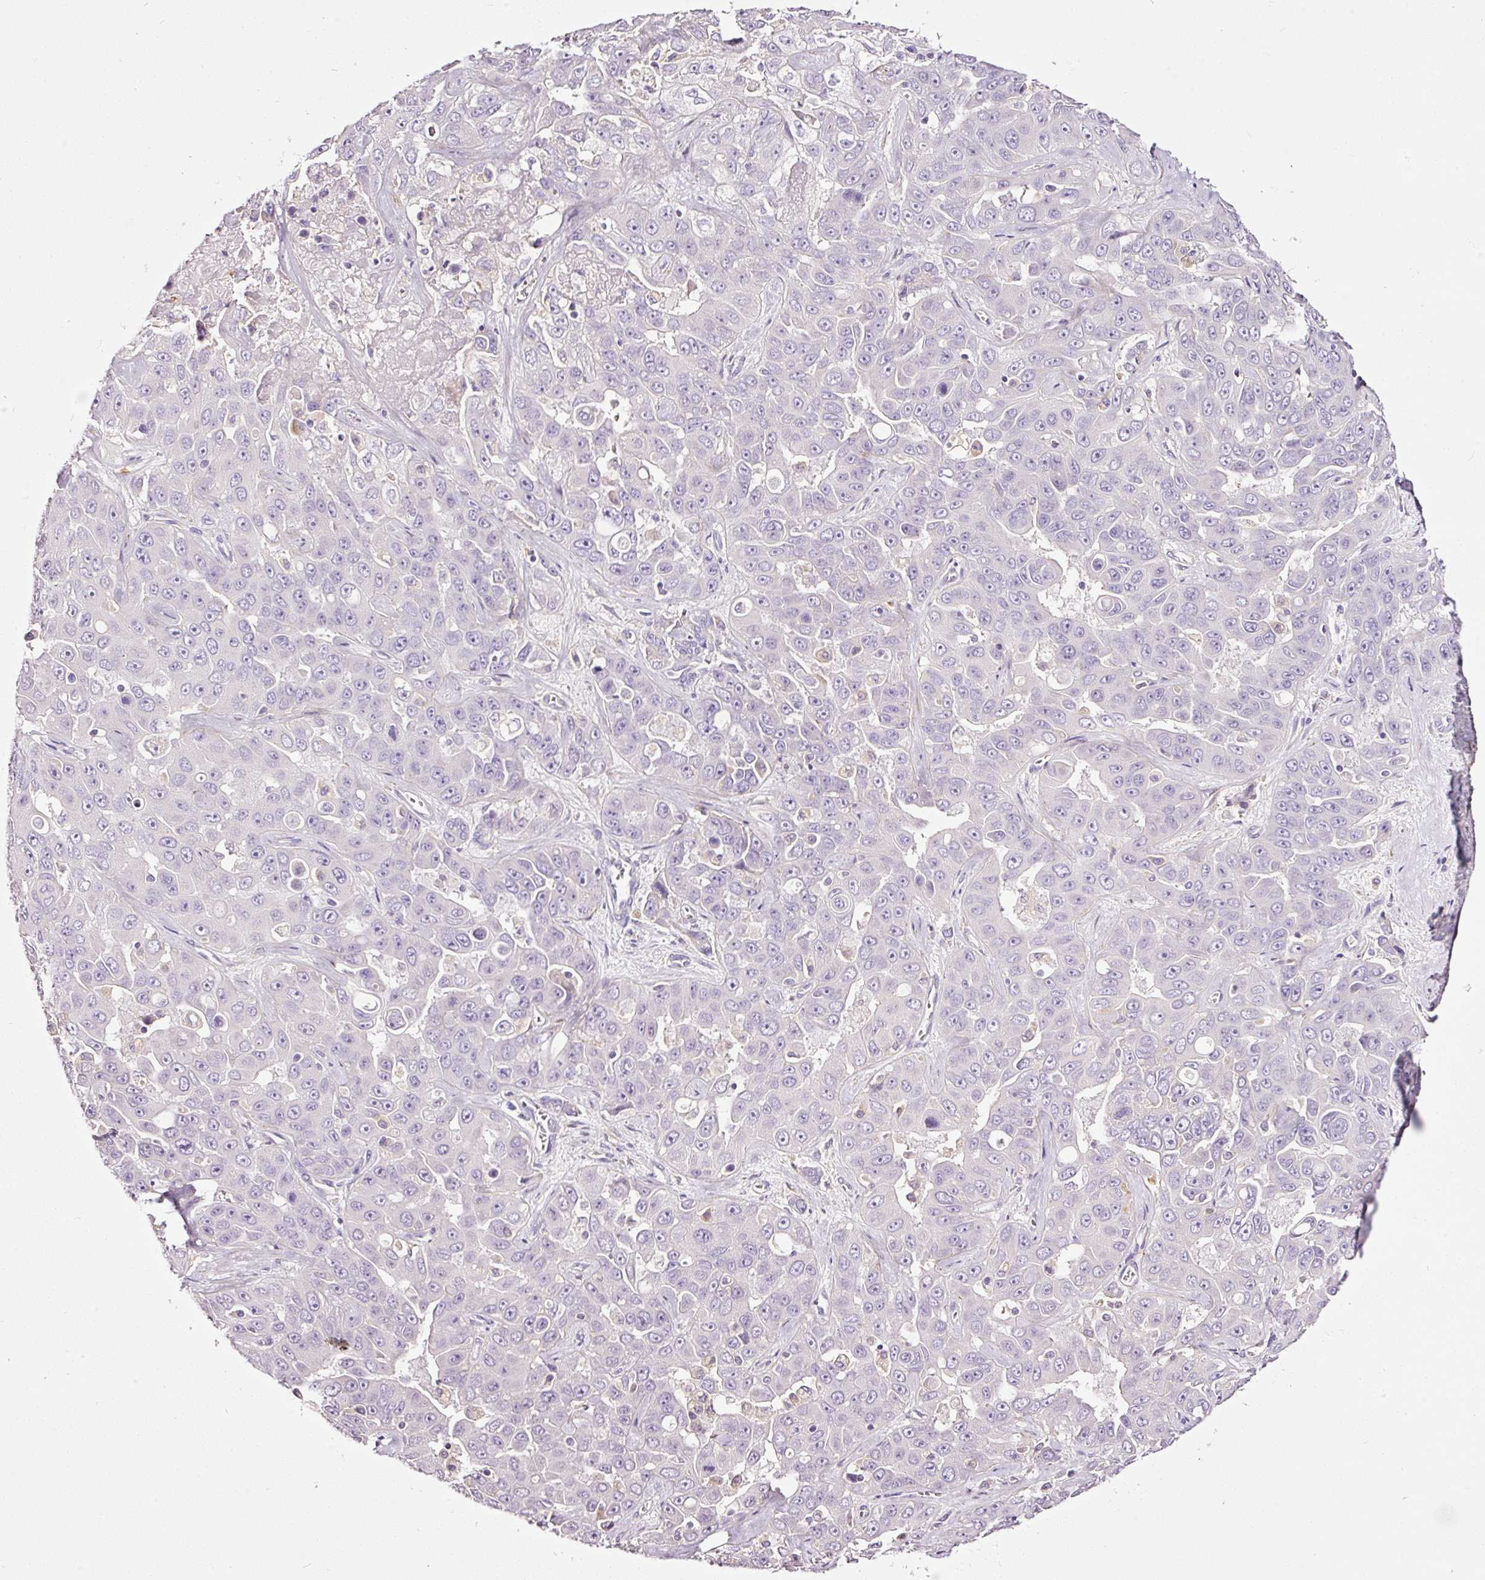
{"staining": {"intensity": "negative", "quantity": "none", "location": "none"}, "tissue": "liver cancer", "cell_type": "Tumor cells", "image_type": "cancer", "snomed": [{"axis": "morphology", "description": "Cholangiocarcinoma"}, {"axis": "topography", "description": "Liver"}], "caption": "An immunohistochemistry photomicrograph of liver cancer is shown. There is no staining in tumor cells of liver cancer. (DAB immunohistochemistry (IHC), high magnification).", "gene": "CYB561A3", "patient": {"sex": "female", "age": 52}}